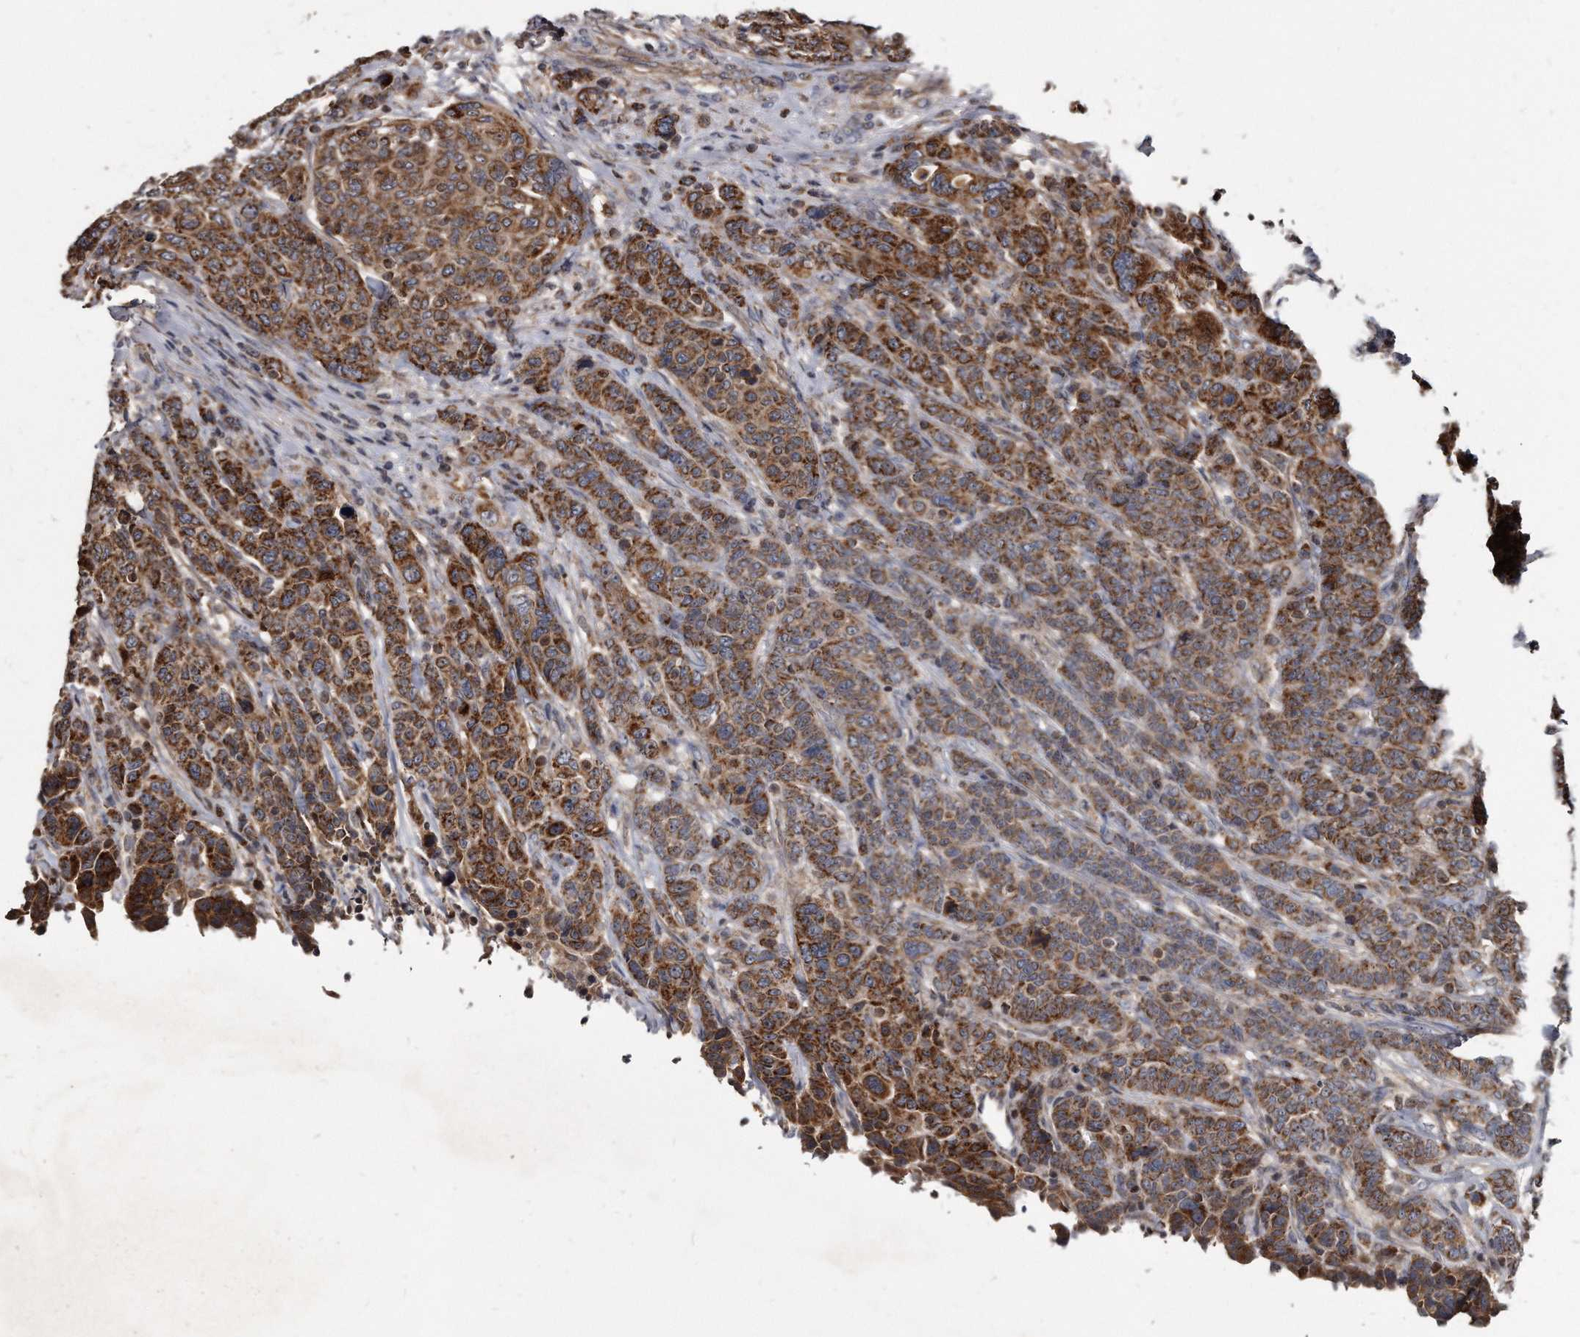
{"staining": {"intensity": "strong", "quantity": ">75%", "location": "cytoplasmic/membranous"}, "tissue": "breast cancer", "cell_type": "Tumor cells", "image_type": "cancer", "snomed": [{"axis": "morphology", "description": "Duct carcinoma"}, {"axis": "topography", "description": "Breast"}], "caption": "This is an image of immunohistochemistry staining of breast intraductal carcinoma, which shows strong staining in the cytoplasmic/membranous of tumor cells.", "gene": "FAM136A", "patient": {"sex": "female", "age": 37}}